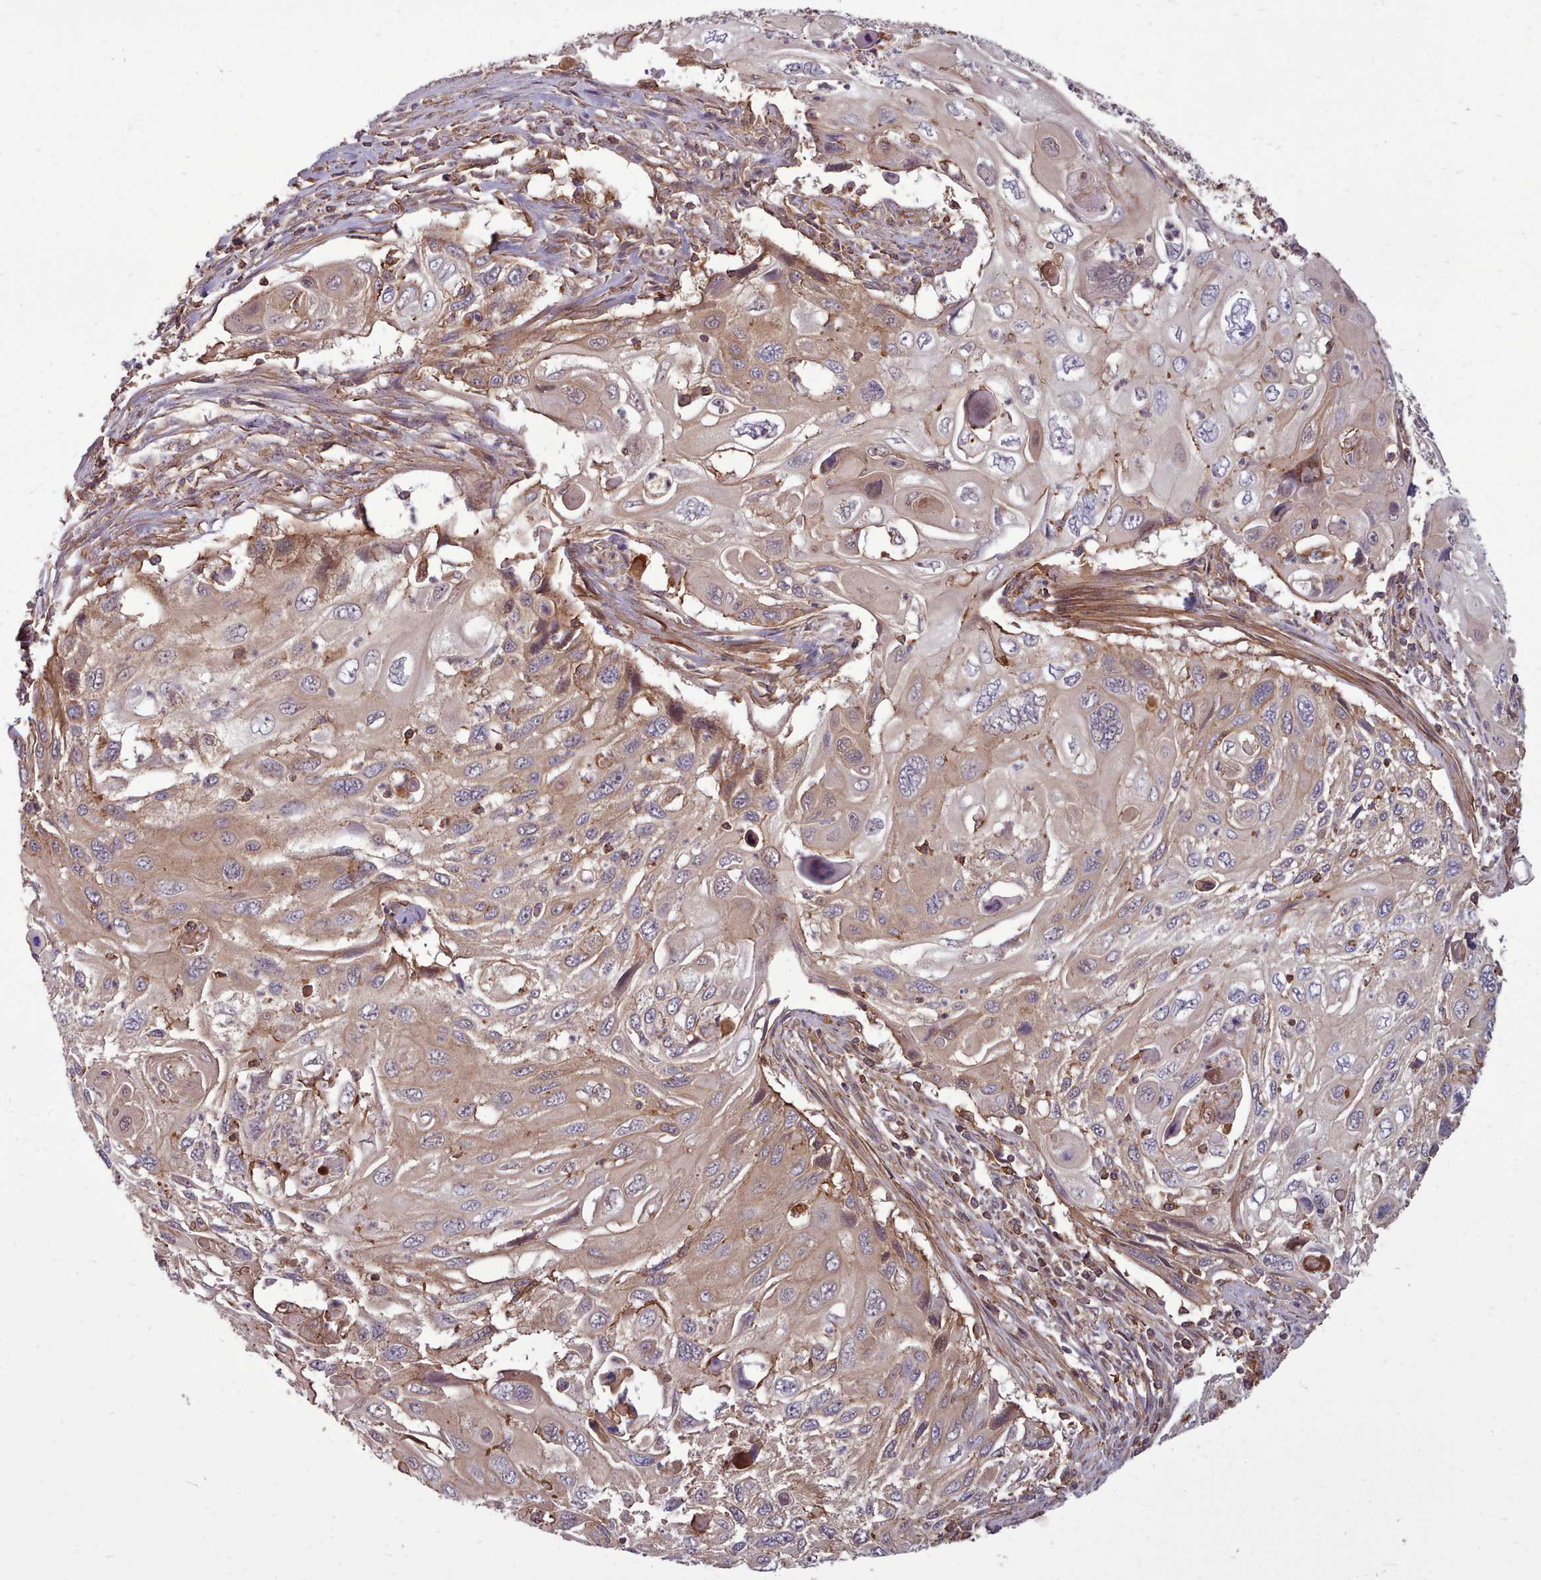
{"staining": {"intensity": "moderate", "quantity": "25%-75%", "location": "cytoplasmic/membranous"}, "tissue": "cervical cancer", "cell_type": "Tumor cells", "image_type": "cancer", "snomed": [{"axis": "morphology", "description": "Squamous cell carcinoma, NOS"}, {"axis": "topography", "description": "Cervix"}], "caption": "Immunohistochemical staining of cervical cancer (squamous cell carcinoma) demonstrates medium levels of moderate cytoplasmic/membranous expression in approximately 25%-75% of tumor cells.", "gene": "STUB1", "patient": {"sex": "female", "age": 70}}